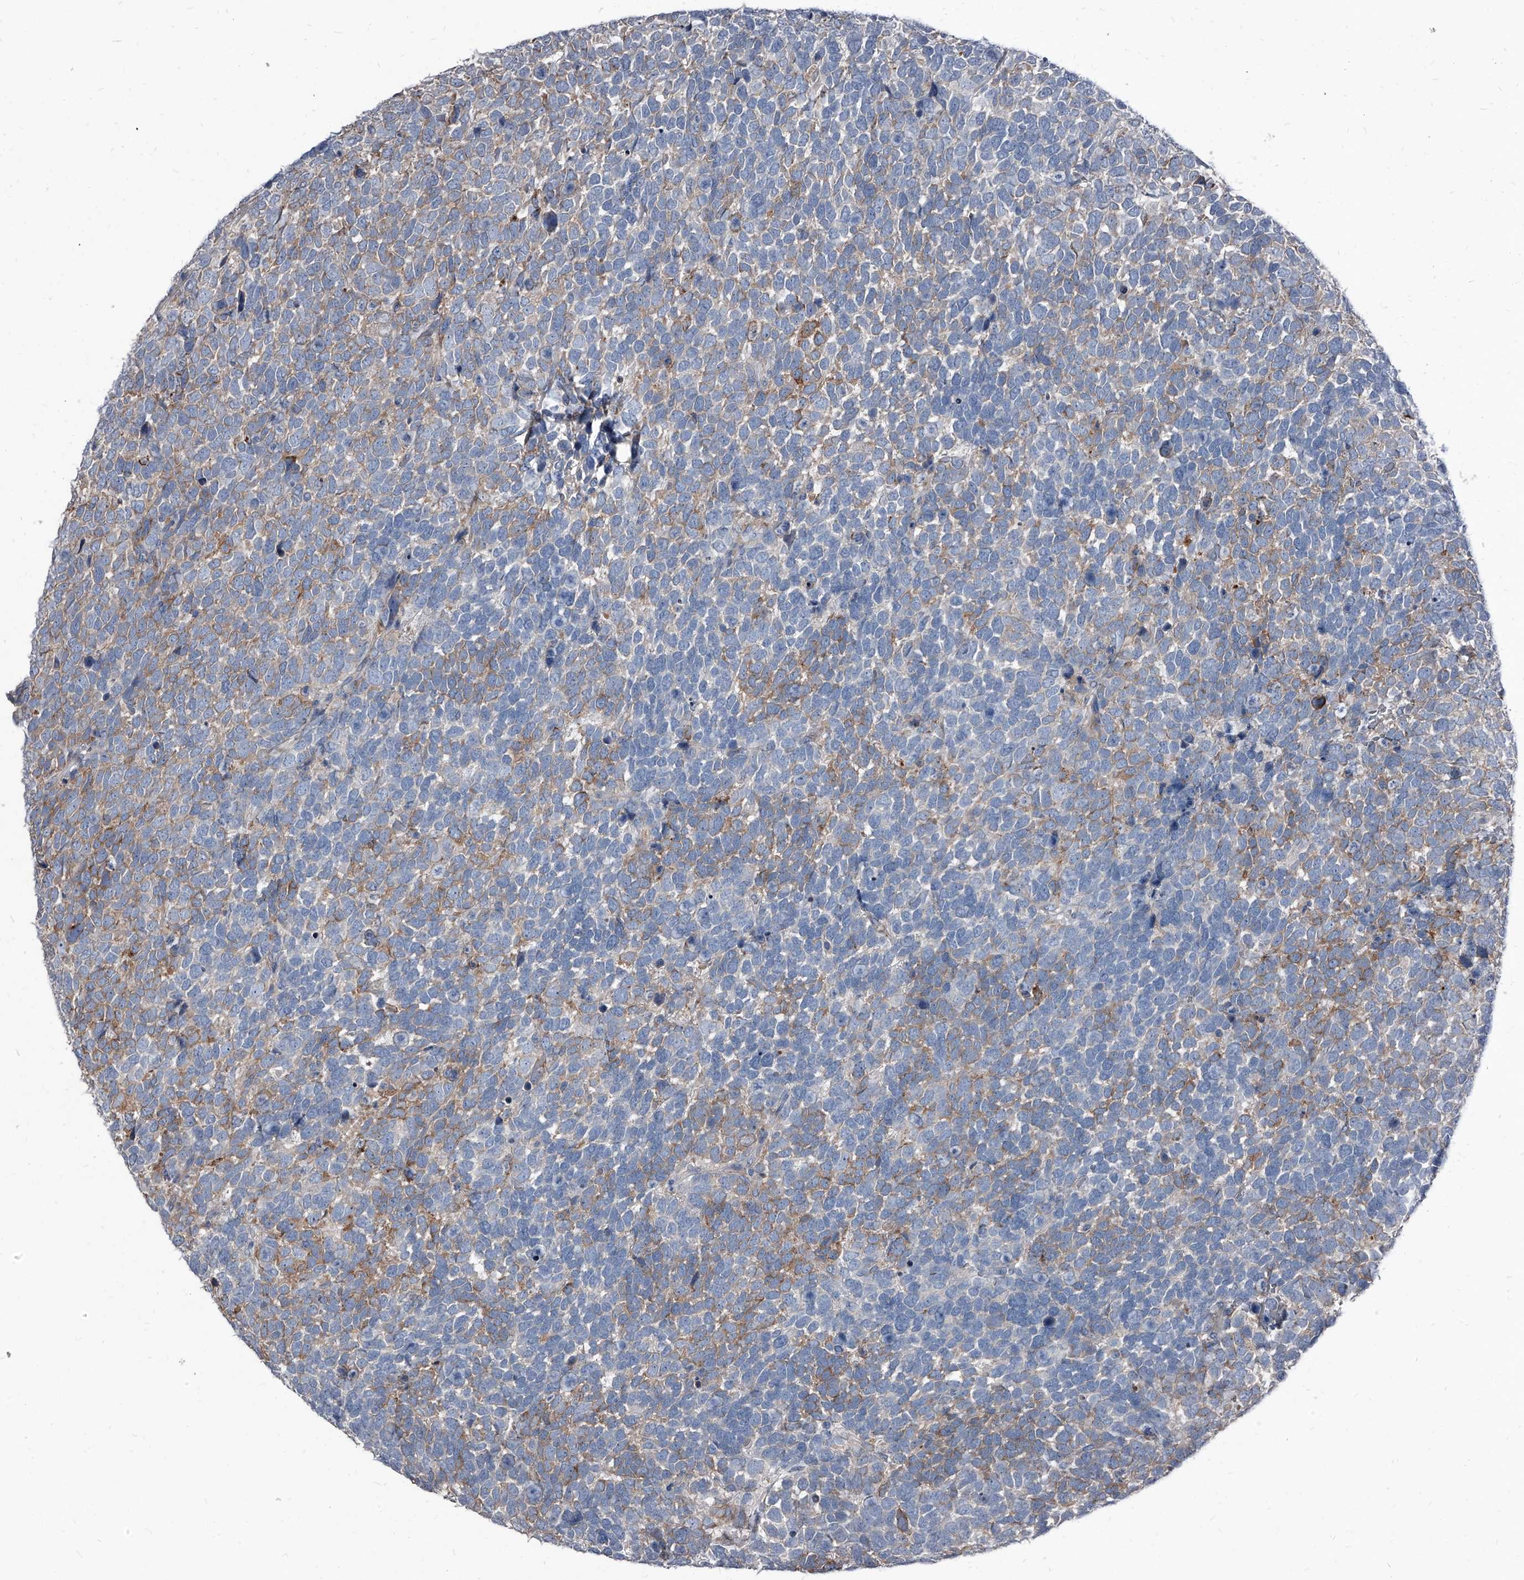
{"staining": {"intensity": "weak", "quantity": "25%-75%", "location": "cytoplasmic/membranous"}, "tissue": "urothelial cancer", "cell_type": "Tumor cells", "image_type": "cancer", "snomed": [{"axis": "morphology", "description": "Urothelial carcinoma, High grade"}, {"axis": "topography", "description": "Urinary bladder"}], "caption": "Weak cytoplasmic/membranous expression for a protein is seen in approximately 25%-75% of tumor cells of urothelial cancer using immunohistochemistry (IHC).", "gene": "PGLYRP3", "patient": {"sex": "female", "age": 82}}